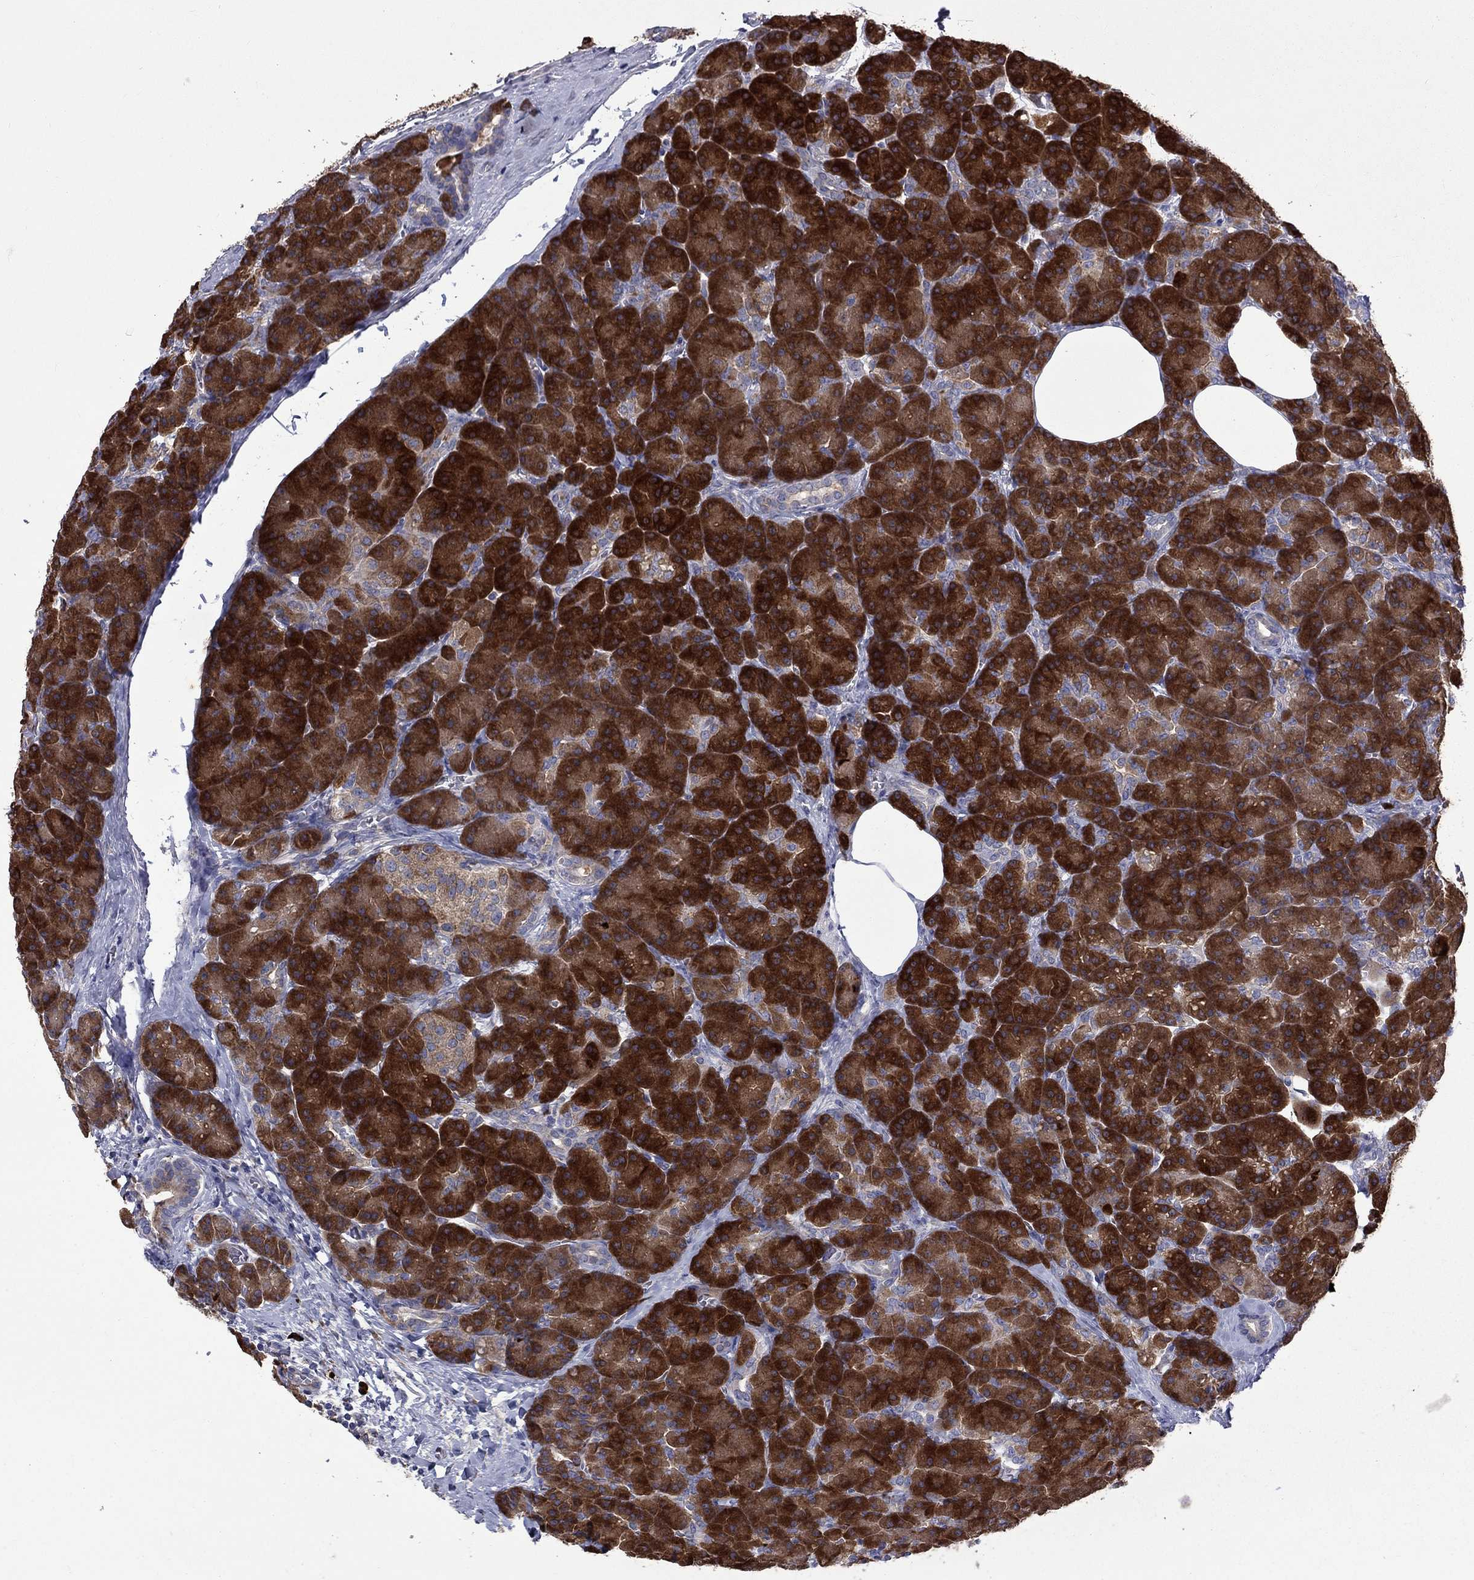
{"staining": {"intensity": "strong", "quantity": ">75%", "location": "cytoplasmic/membranous"}, "tissue": "pancreas", "cell_type": "Exocrine glandular cells", "image_type": "normal", "snomed": [{"axis": "morphology", "description": "Normal tissue, NOS"}, {"axis": "topography", "description": "Pancreas"}], "caption": "The histopathology image displays a brown stain indicating the presence of a protein in the cytoplasmic/membranous of exocrine glandular cells in pancreas.", "gene": "ASNS", "patient": {"sex": "male", "age": 57}}